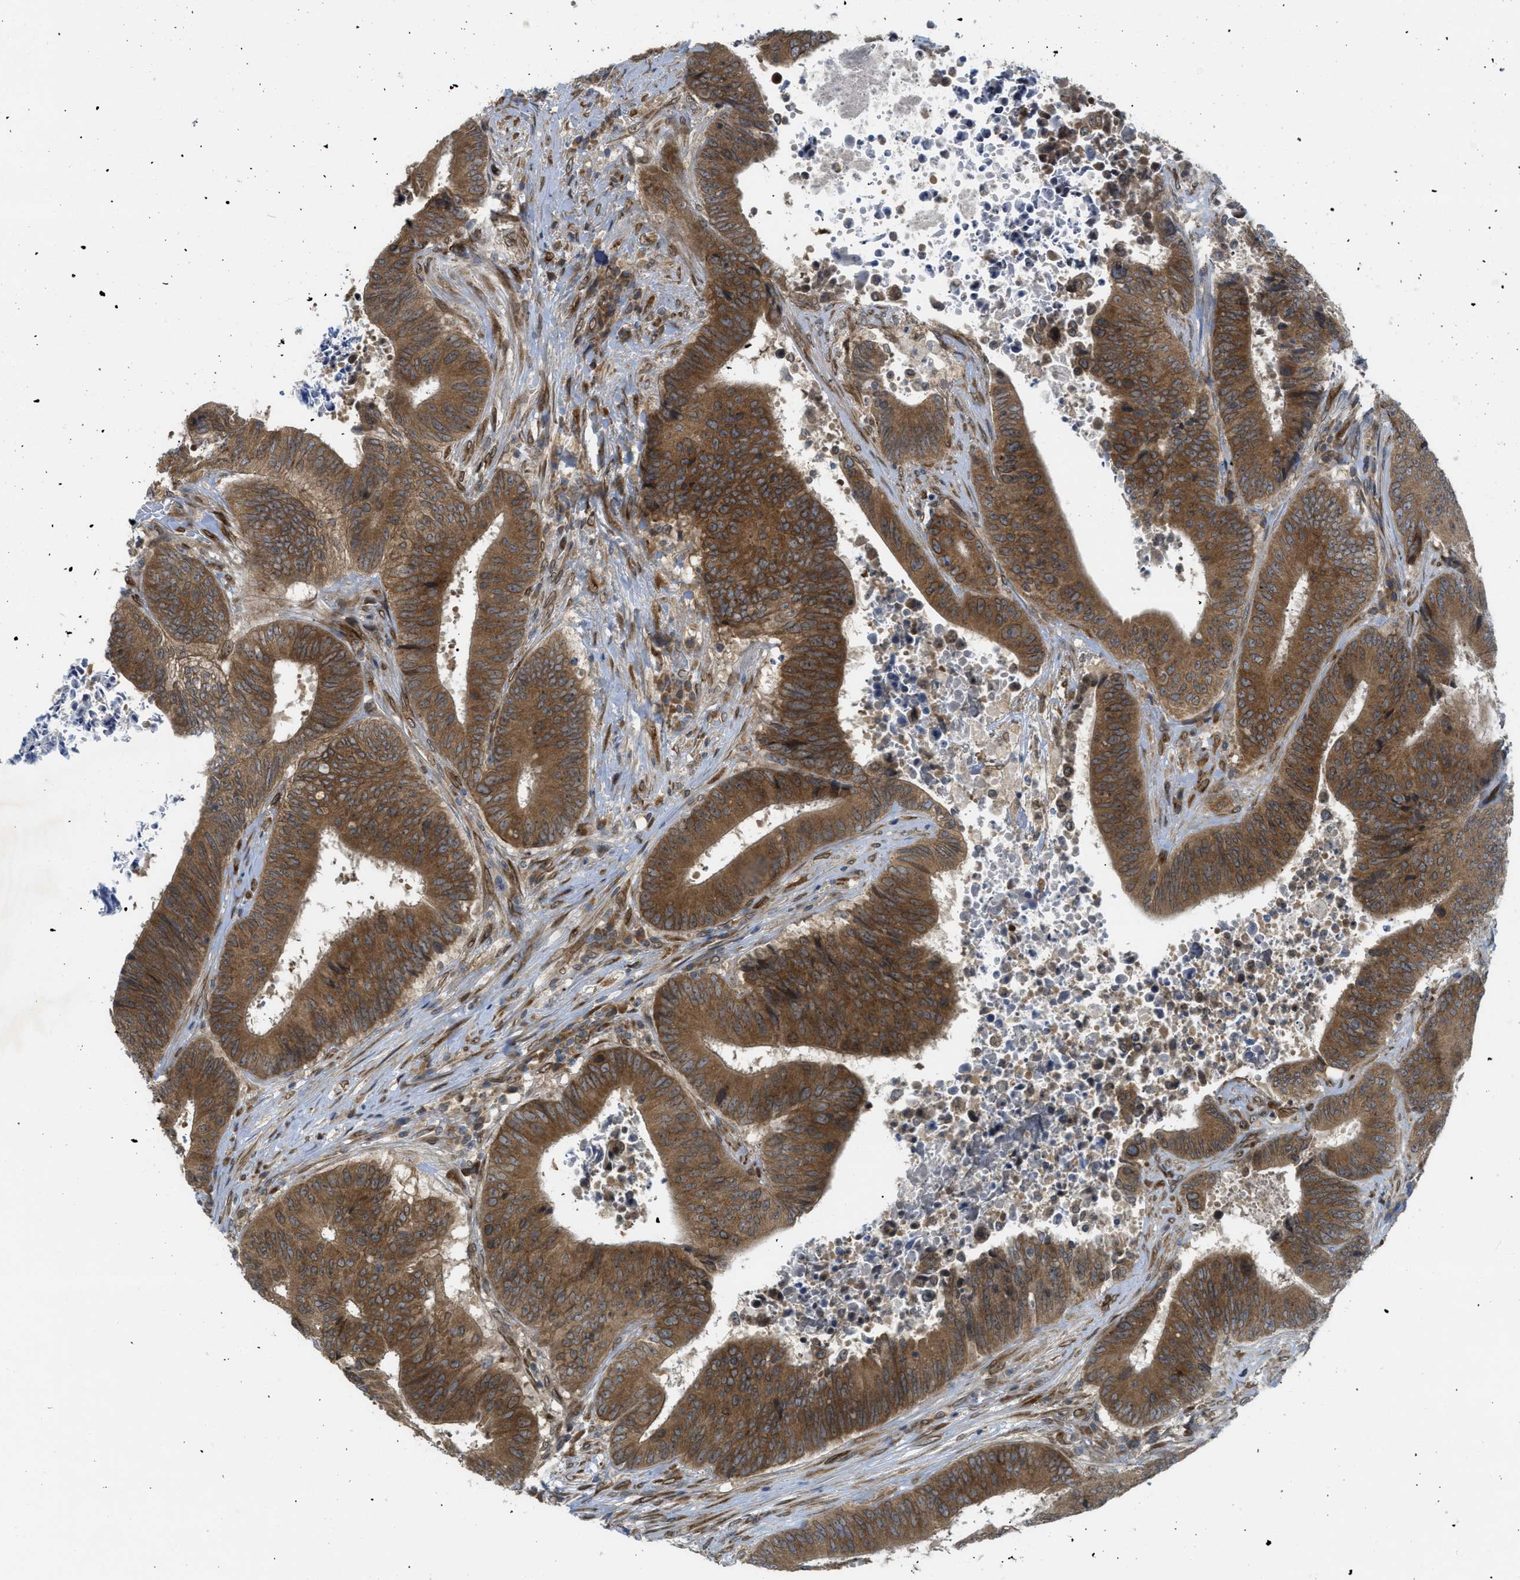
{"staining": {"intensity": "strong", "quantity": ">75%", "location": "cytoplasmic/membranous"}, "tissue": "colorectal cancer", "cell_type": "Tumor cells", "image_type": "cancer", "snomed": [{"axis": "morphology", "description": "Adenocarcinoma, NOS"}, {"axis": "topography", "description": "Rectum"}], "caption": "Protein staining by IHC reveals strong cytoplasmic/membranous positivity in approximately >75% of tumor cells in colorectal cancer.", "gene": "EIF2AK3", "patient": {"sex": "male", "age": 72}}